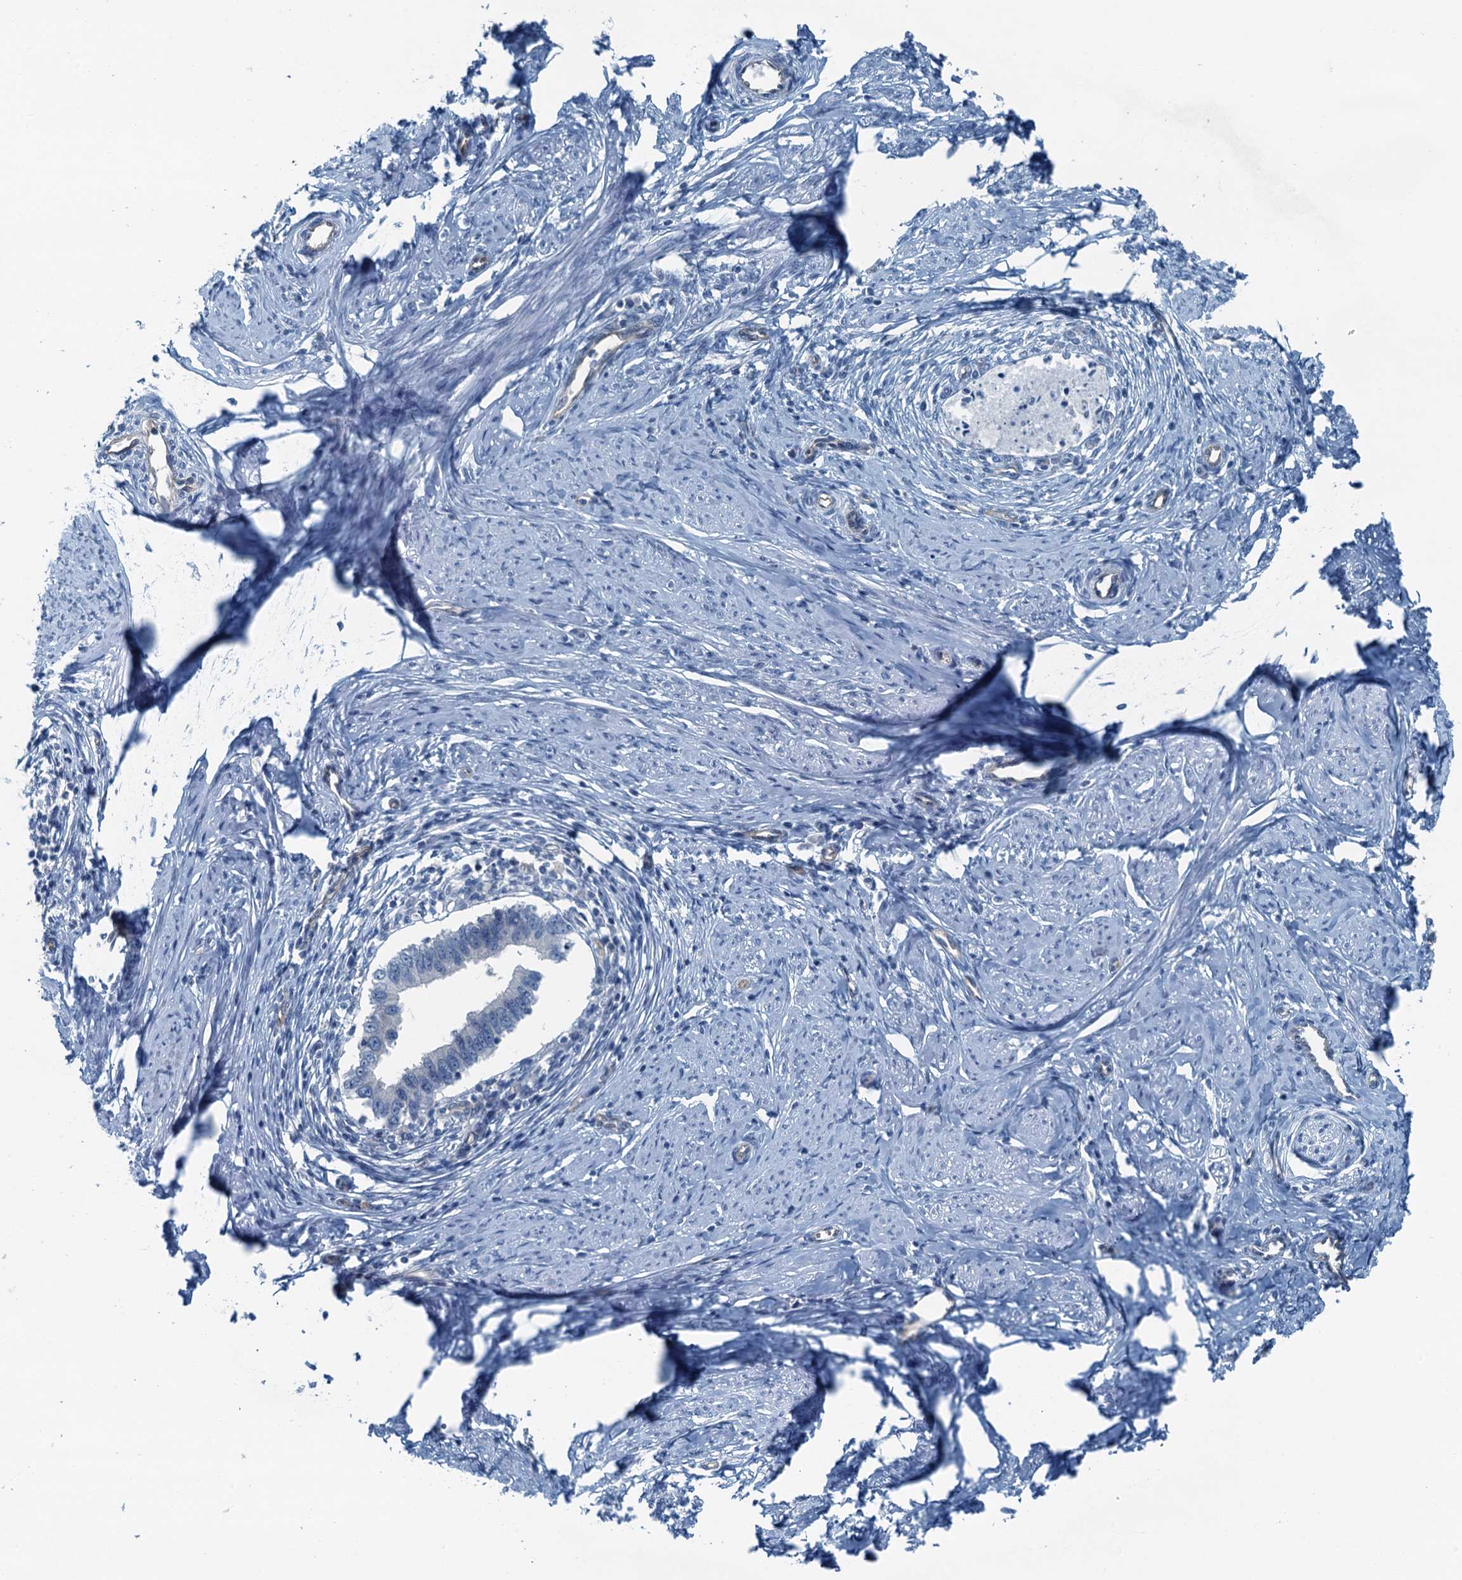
{"staining": {"intensity": "negative", "quantity": "none", "location": "none"}, "tissue": "cervical cancer", "cell_type": "Tumor cells", "image_type": "cancer", "snomed": [{"axis": "morphology", "description": "Adenocarcinoma, NOS"}, {"axis": "topography", "description": "Cervix"}], "caption": "A photomicrograph of human adenocarcinoma (cervical) is negative for staining in tumor cells.", "gene": "GFOD2", "patient": {"sex": "female", "age": 36}}